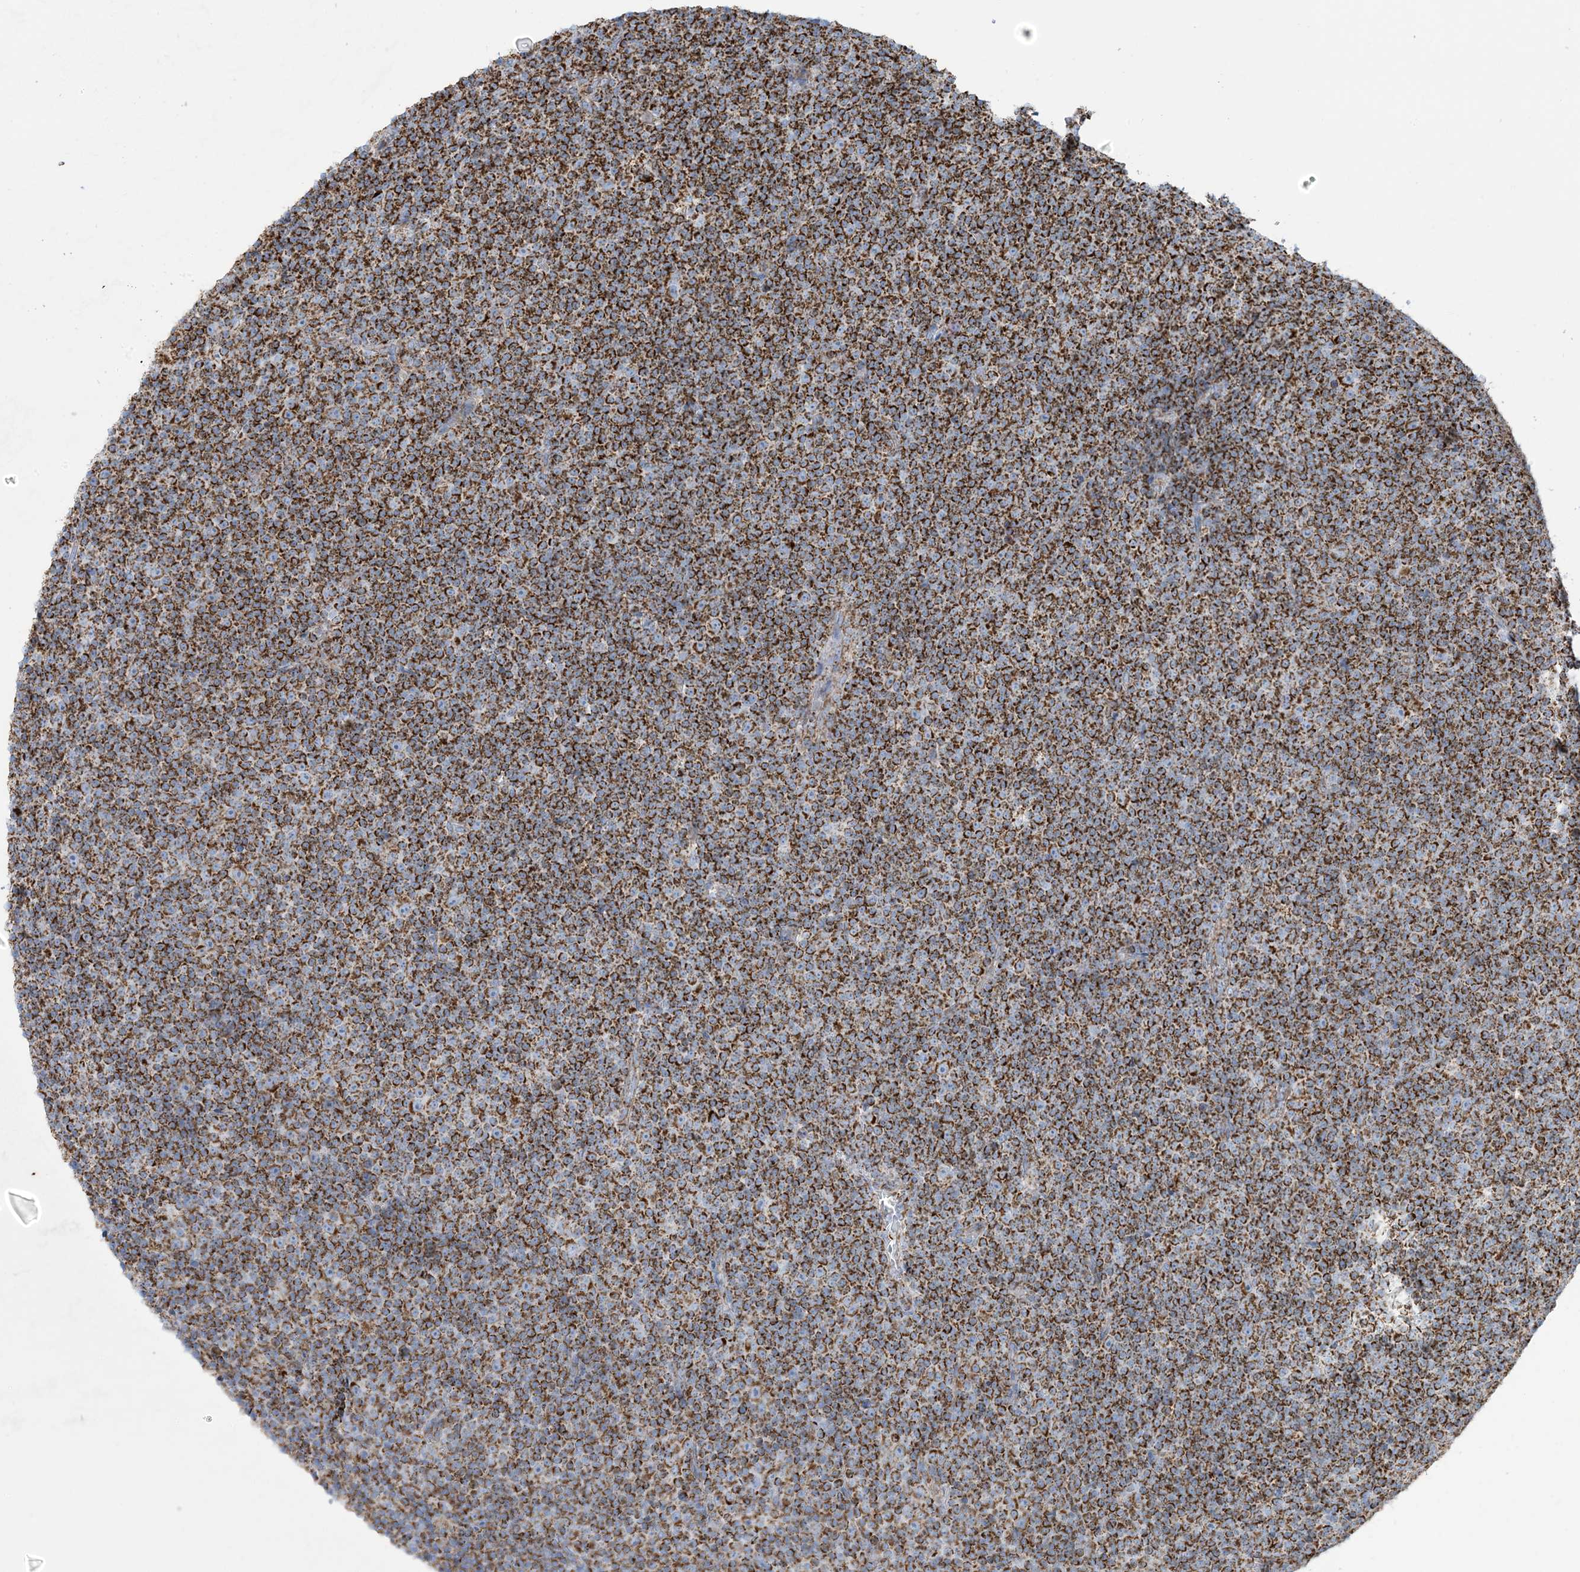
{"staining": {"intensity": "strong", "quantity": ">75%", "location": "cytoplasmic/membranous"}, "tissue": "lymphoma", "cell_type": "Tumor cells", "image_type": "cancer", "snomed": [{"axis": "morphology", "description": "Malignant lymphoma, non-Hodgkin's type, Low grade"}, {"axis": "topography", "description": "Lymph node"}], "caption": "Malignant lymphoma, non-Hodgkin's type (low-grade) stained with a brown dye exhibits strong cytoplasmic/membranous positive expression in approximately >75% of tumor cells.", "gene": "SAMM50", "patient": {"sex": "female", "age": 67}}